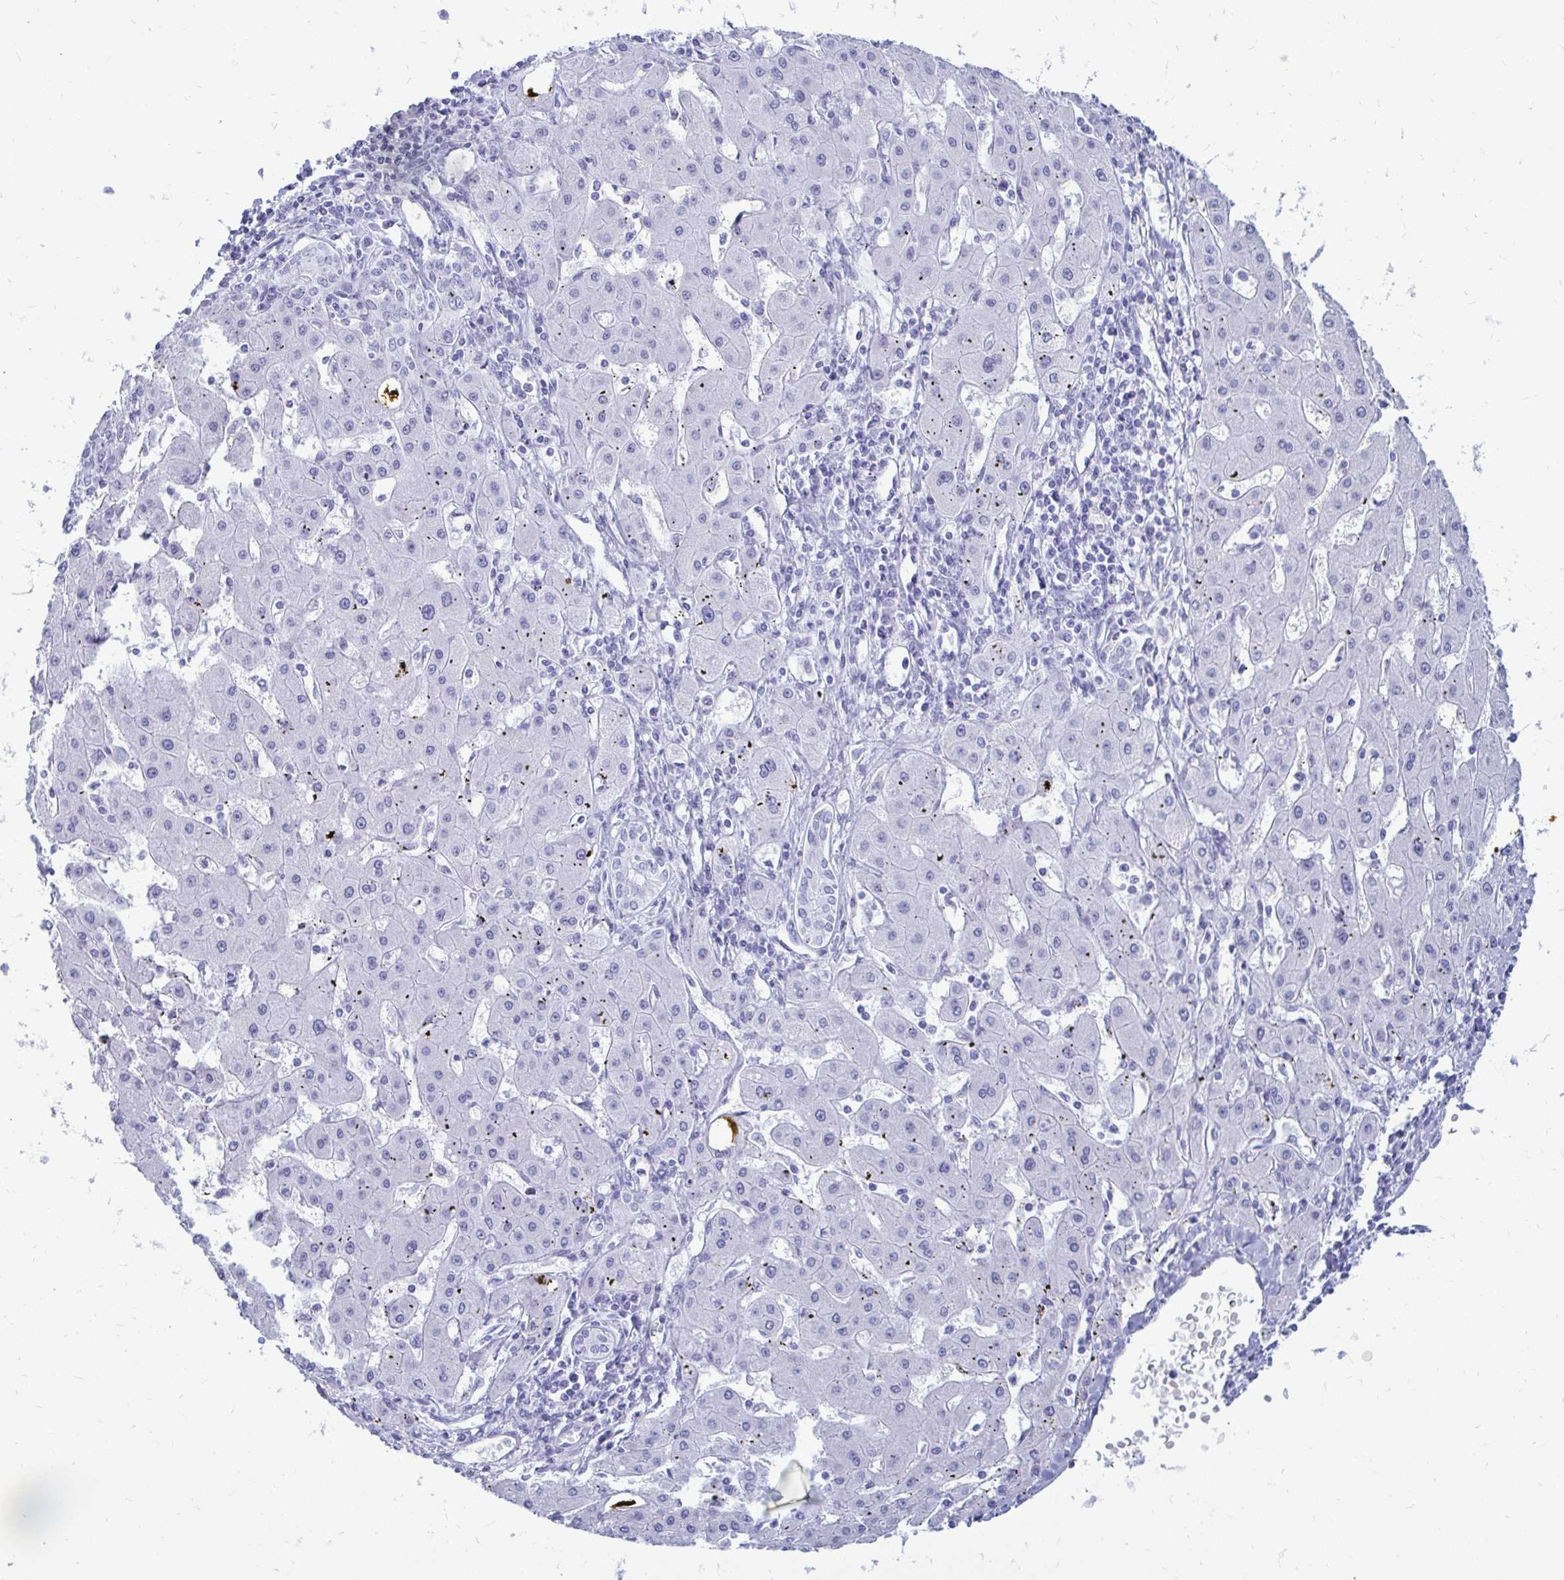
{"staining": {"intensity": "negative", "quantity": "none", "location": "none"}, "tissue": "liver cancer", "cell_type": "Tumor cells", "image_type": "cancer", "snomed": [{"axis": "morphology", "description": "Carcinoma, Hepatocellular, NOS"}, {"axis": "topography", "description": "Liver"}], "caption": "This is a image of immunohistochemistry staining of liver cancer (hepatocellular carcinoma), which shows no positivity in tumor cells. (DAB (3,3'-diaminobenzidine) immunohistochemistry (IHC) visualized using brightfield microscopy, high magnification).", "gene": "OR10R2", "patient": {"sex": "male", "age": 72}}